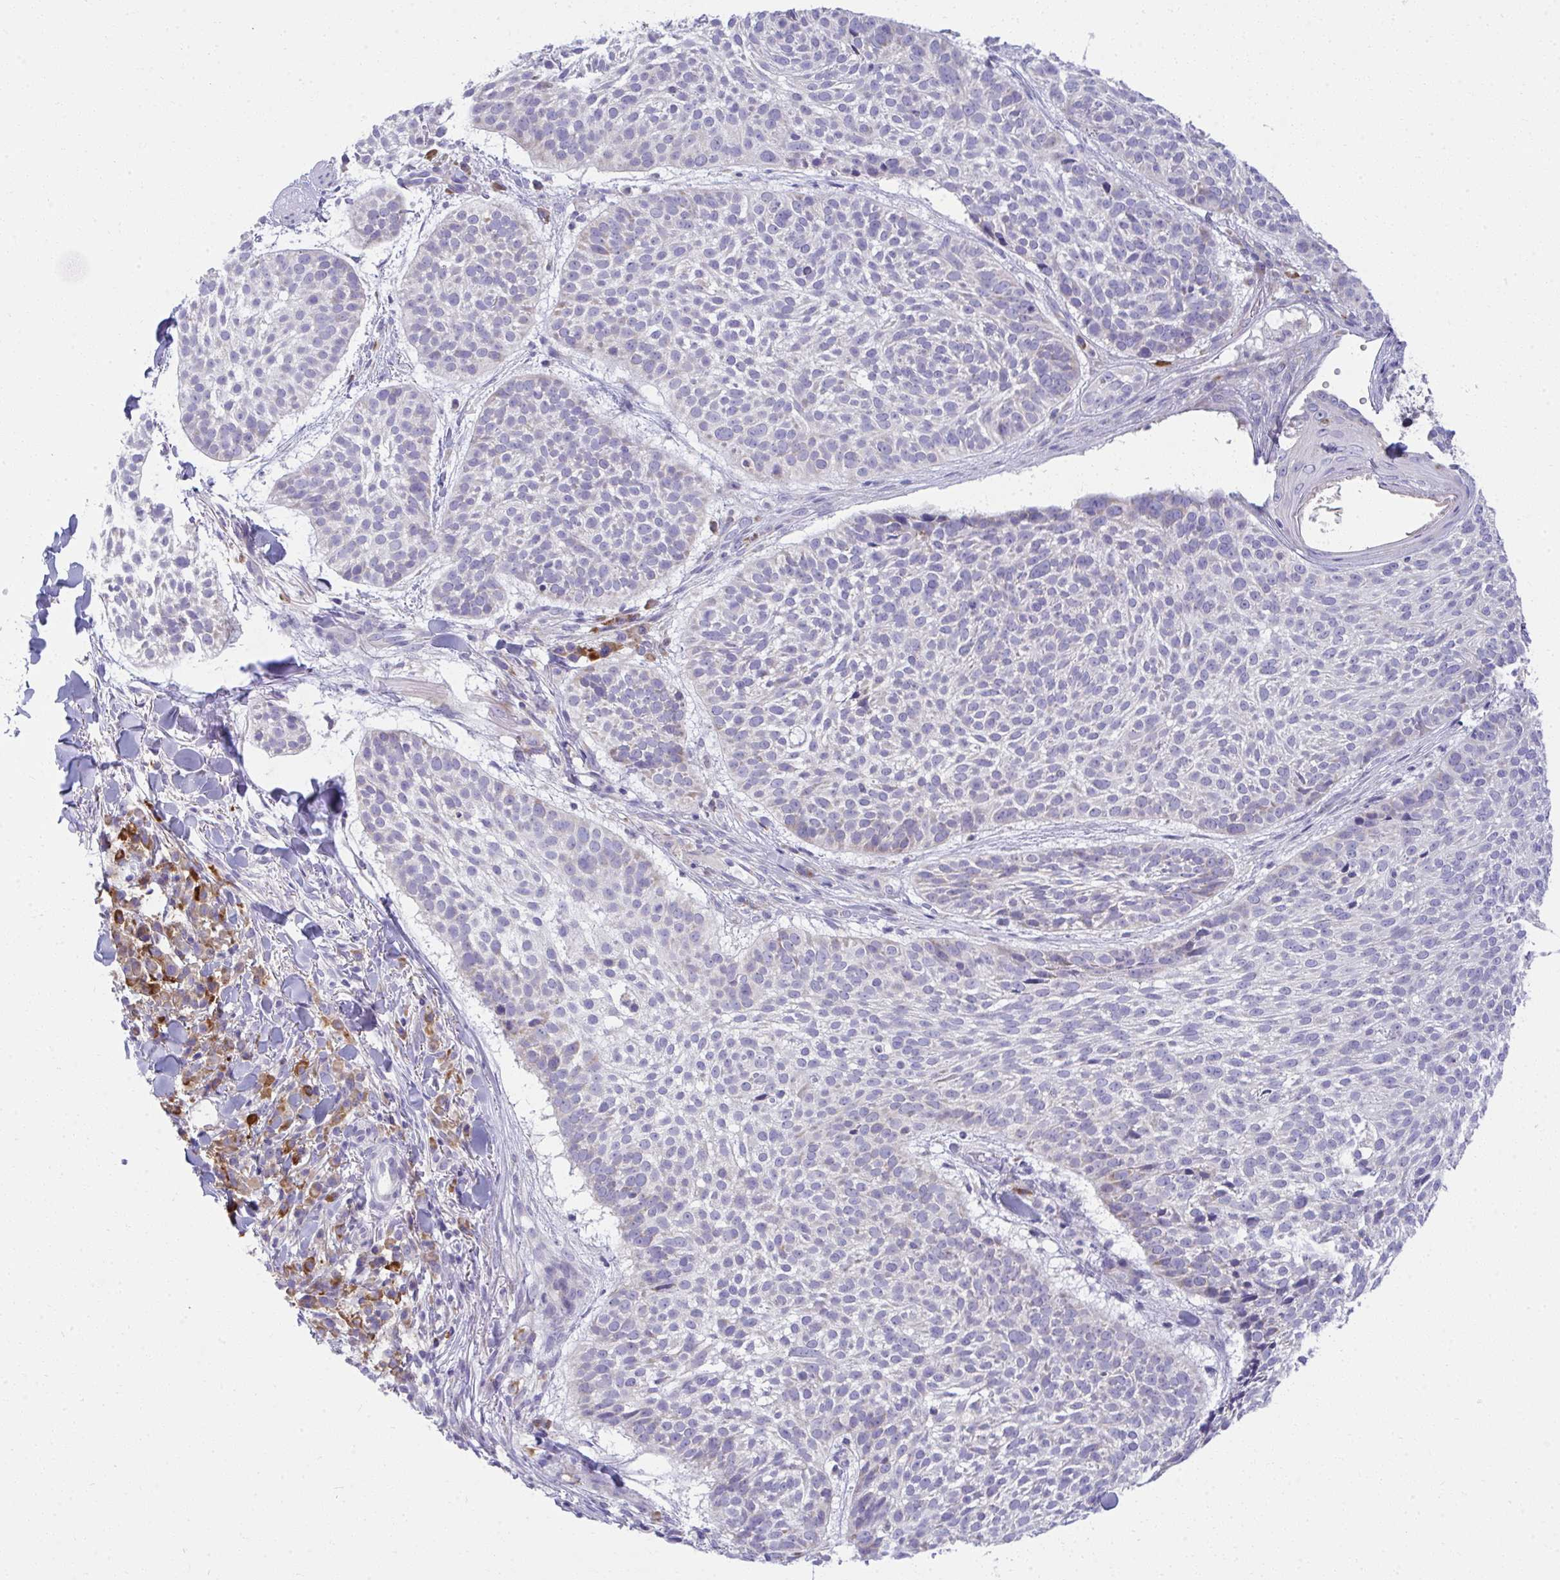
{"staining": {"intensity": "negative", "quantity": "none", "location": "none"}, "tissue": "skin cancer", "cell_type": "Tumor cells", "image_type": "cancer", "snomed": [{"axis": "morphology", "description": "Basal cell carcinoma"}, {"axis": "topography", "description": "Skin"}, {"axis": "topography", "description": "Skin of scalp"}], "caption": "Immunohistochemical staining of human basal cell carcinoma (skin) displays no significant staining in tumor cells.", "gene": "FASLG", "patient": {"sex": "female", "age": 45}}